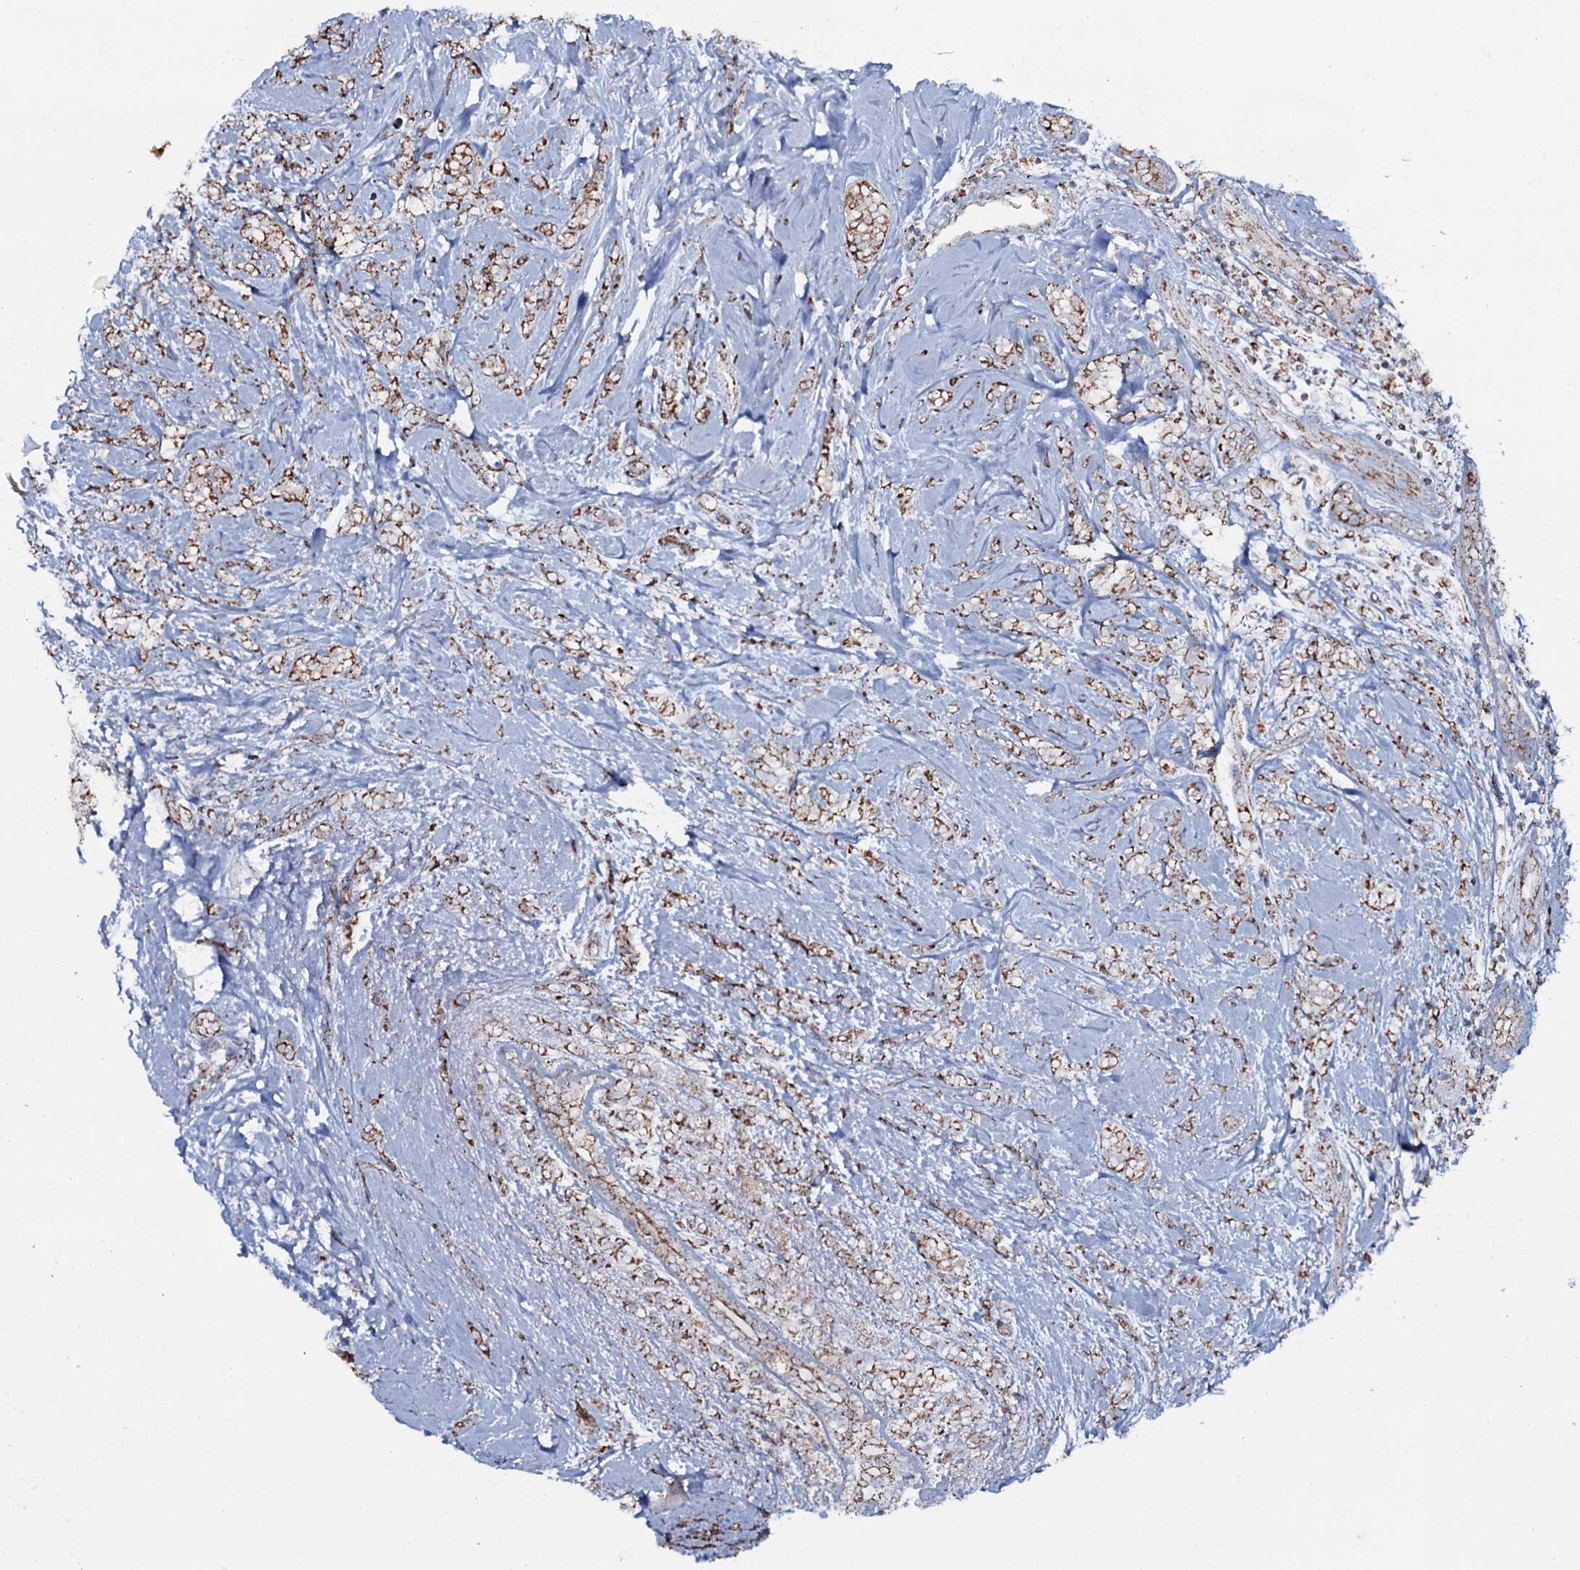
{"staining": {"intensity": "moderate", "quantity": ">75%", "location": "cytoplasmic/membranous"}, "tissue": "breast cancer", "cell_type": "Tumor cells", "image_type": "cancer", "snomed": [{"axis": "morphology", "description": "Lobular carcinoma"}, {"axis": "topography", "description": "Breast"}], "caption": "IHC staining of lobular carcinoma (breast), which demonstrates medium levels of moderate cytoplasmic/membranous positivity in approximately >75% of tumor cells indicating moderate cytoplasmic/membranous protein positivity. The staining was performed using DAB (brown) for protein detection and nuclei were counterstained in hematoxylin (blue).", "gene": "MRPS35", "patient": {"sex": "female", "age": 58}}